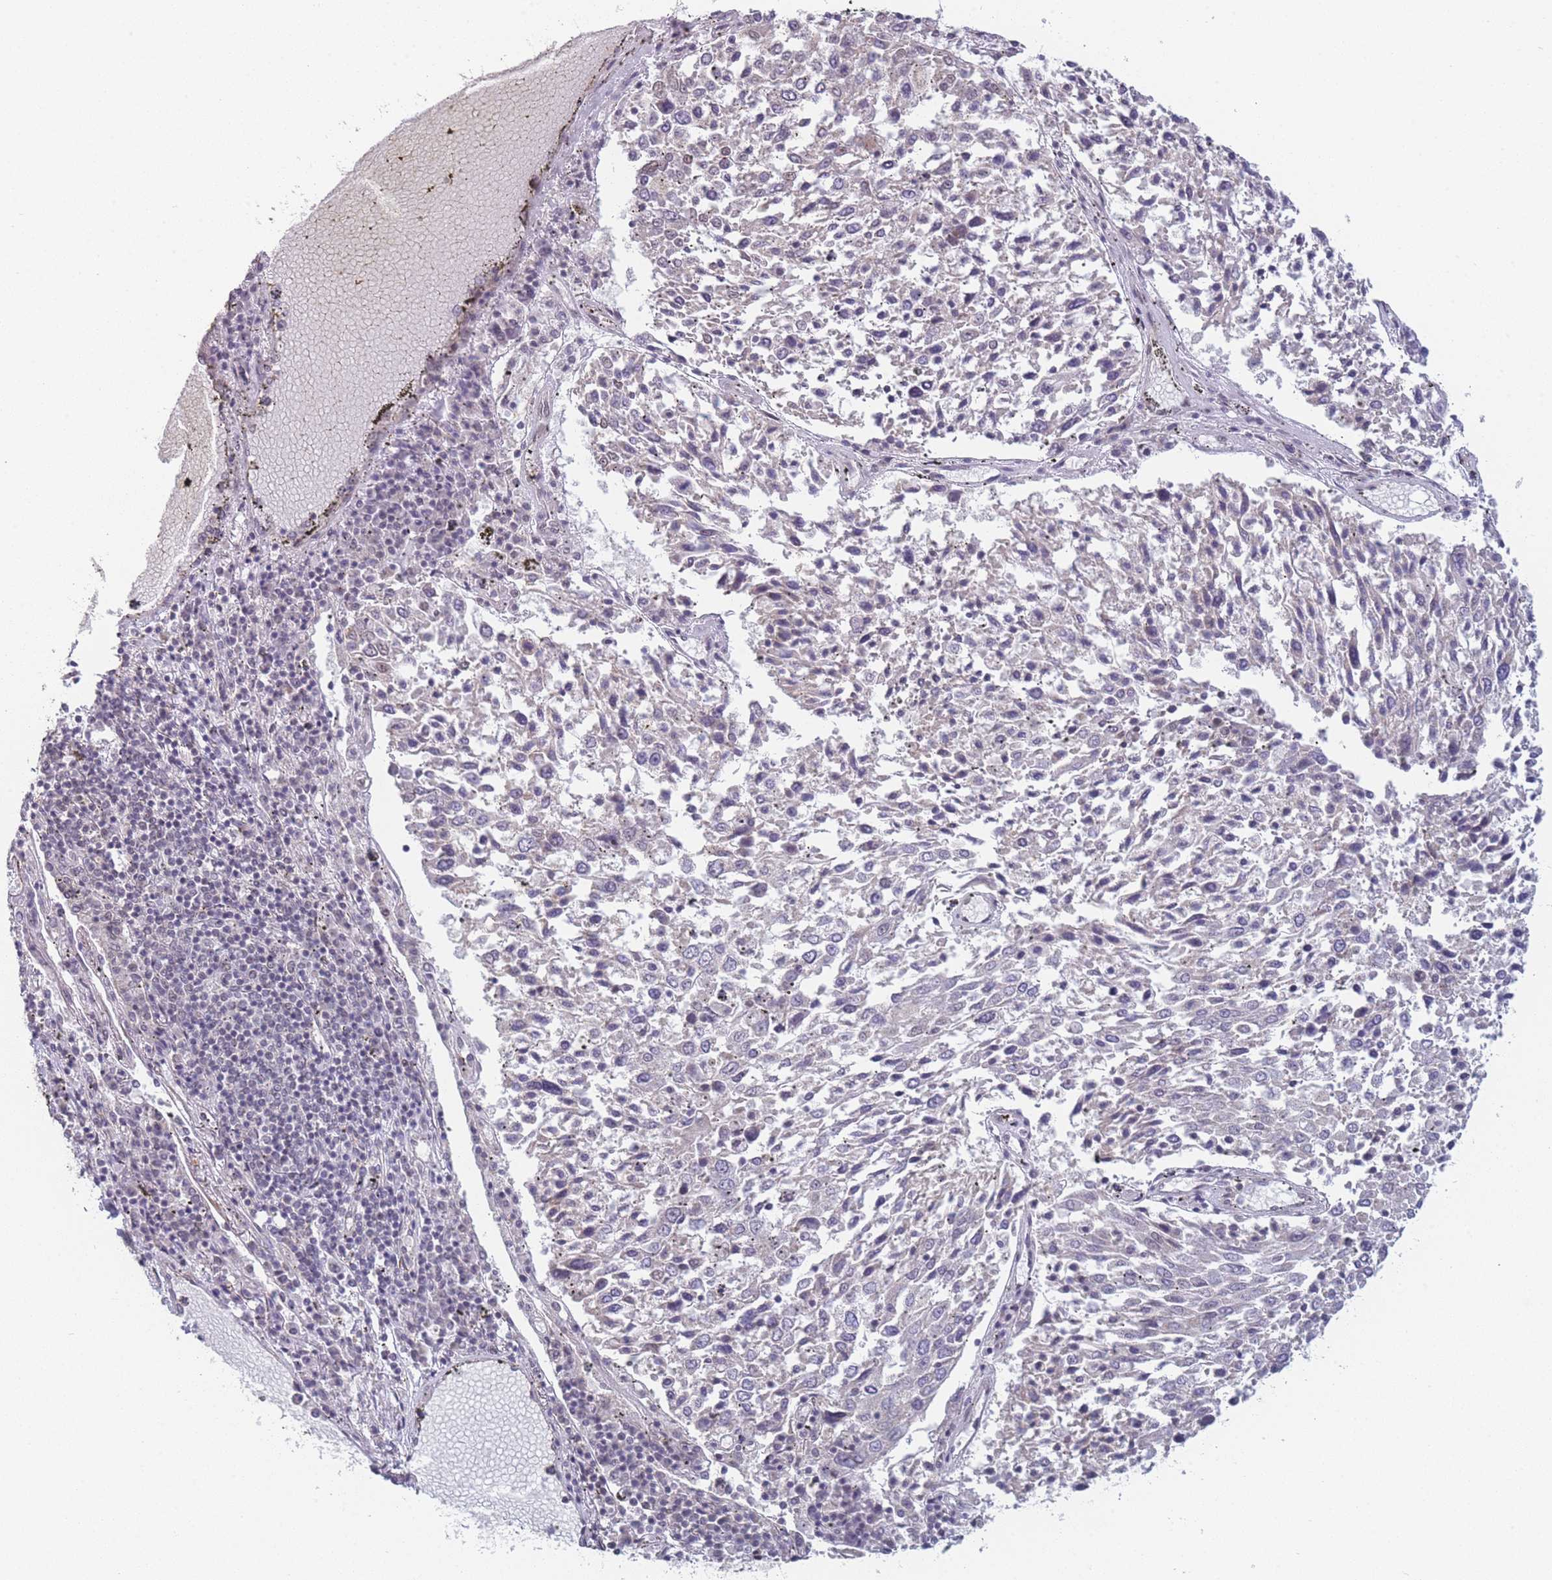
{"staining": {"intensity": "moderate", "quantity": "<25%", "location": "nuclear"}, "tissue": "lung cancer", "cell_type": "Tumor cells", "image_type": "cancer", "snomed": [{"axis": "morphology", "description": "Squamous cell carcinoma, NOS"}, {"axis": "topography", "description": "Lung"}], "caption": "Immunohistochemical staining of squamous cell carcinoma (lung) displays moderate nuclear protein staining in approximately <25% of tumor cells. Nuclei are stained in blue.", "gene": "SIN3B", "patient": {"sex": "male", "age": 65}}